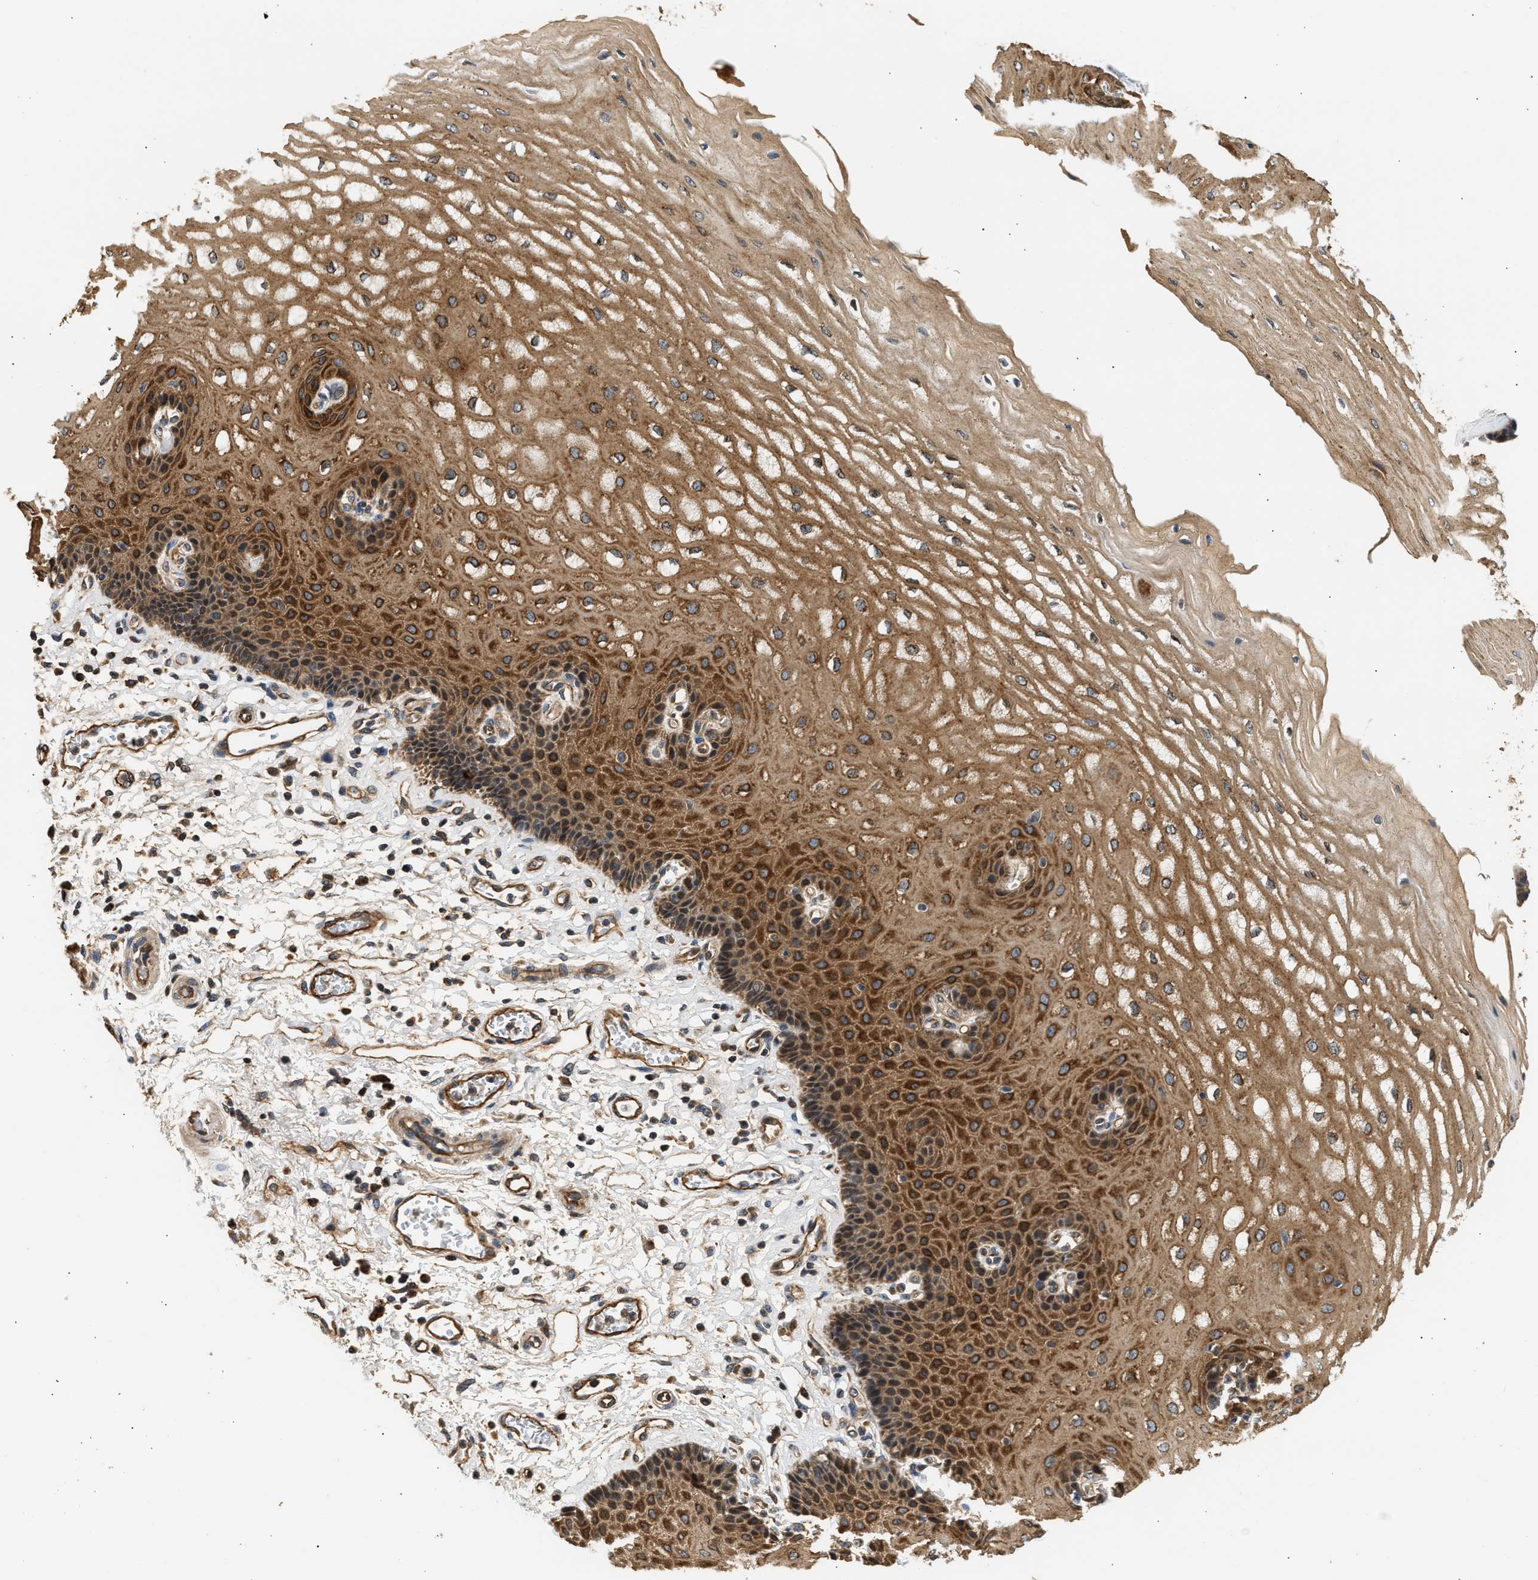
{"staining": {"intensity": "strong", "quantity": ">75%", "location": "cytoplasmic/membranous"}, "tissue": "esophagus", "cell_type": "Squamous epithelial cells", "image_type": "normal", "snomed": [{"axis": "morphology", "description": "Normal tissue, NOS"}, {"axis": "topography", "description": "Esophagus"}], "caption": "Protein analysis of benign esophagus reveals strong cytoplasmic/membranous expression in approximately >75% of squamous epithelial cells.", "gene": "DUSP14", "patient": {"sex": "male", "age": 54}}